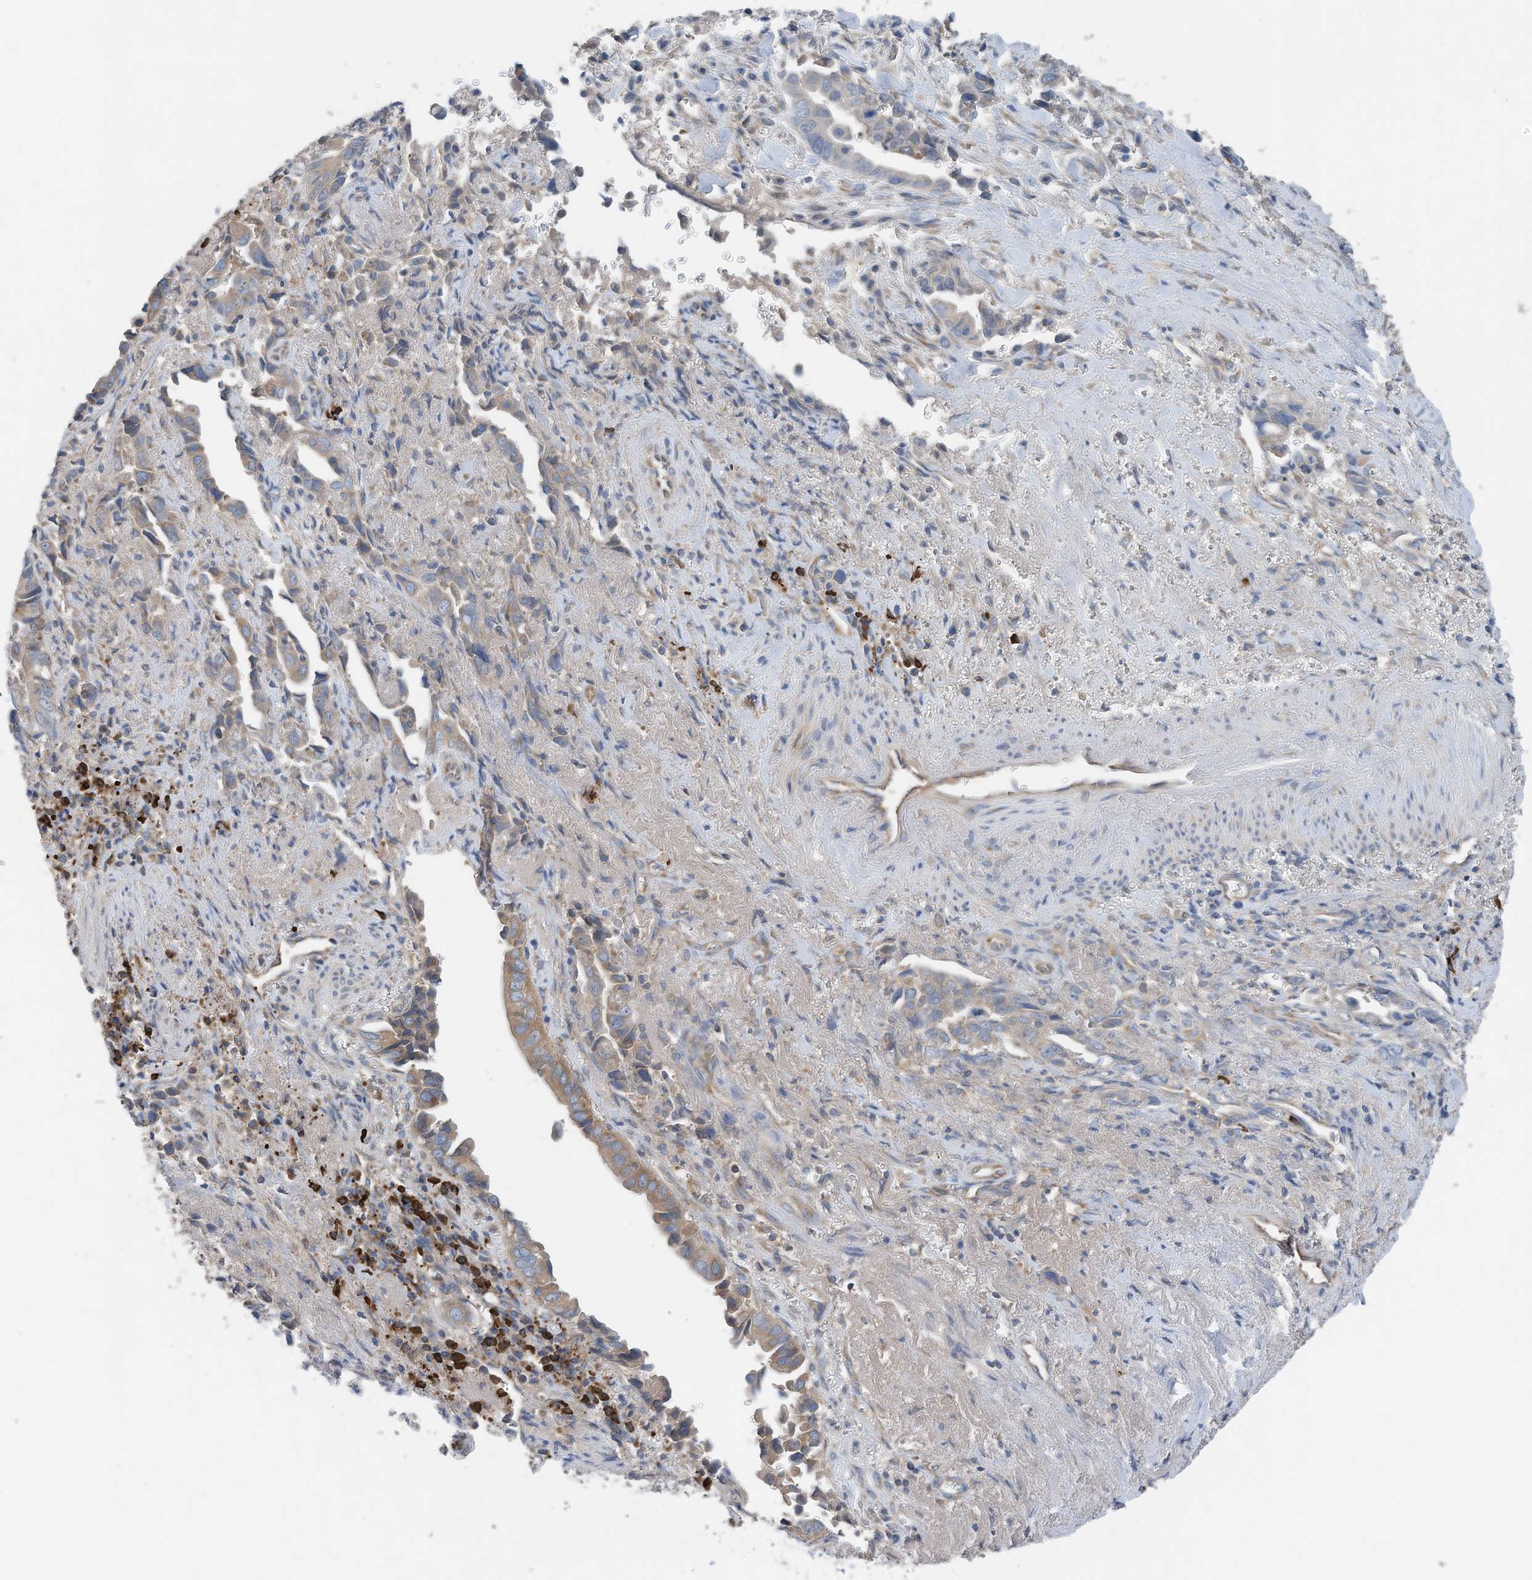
{"staining": {"intensity": "moderate", "quantity": "<25%", "location": "cytoplasmic/membranous"}, "tissue": "liver cancer", "cell_type": "Tumor cells", "image_type": "cancer", "snomed": [{"axis": "morphology", "description": "Cholangiocarcinoma"}, {"axis": "topography", "description": "Liver"}], "caption": "High-magnification brightfield microscopy of cholangiocarcinoma (liver) stained with DAB (3,3'-diaminobenzidine) (brown) and counterstained with hematoxylin (blue). tumor cells exhibit moderate cytoplasmic/membranous expression is appreciated in about<25% of cells. (DAB IHC, brown staining for protein, blue staining for nuclei).", "gene": "SLC5A11", "patient": {"sex": "female", "age": 79}}